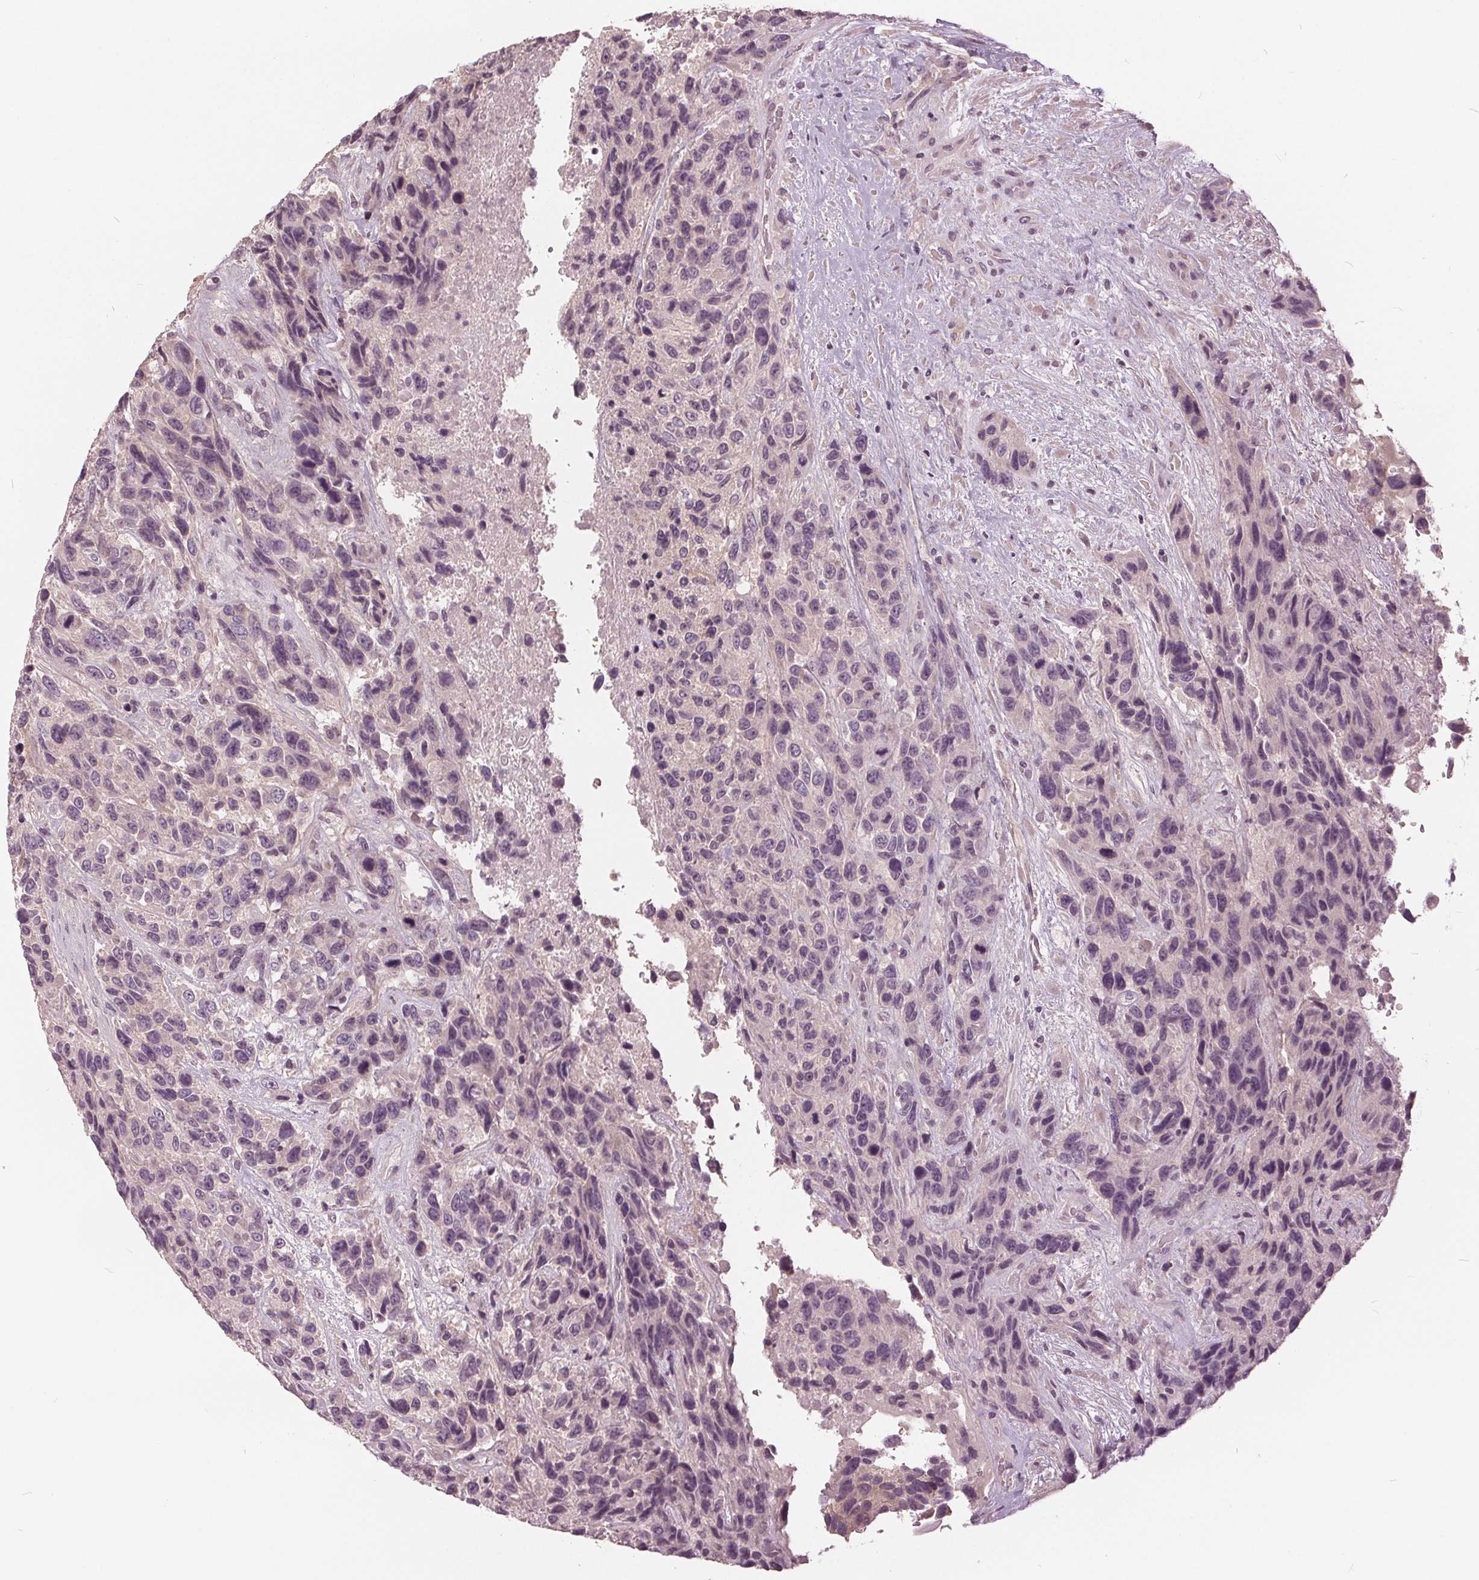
{"staining": {"intensity": "negative", "quantity": "none", "location": "none"}, "tissue": "urothelial cancer", "cell_type": "Tumor cells", "image_type": "cancer", "snomed": [{"axis": "morphology", "description": "Urothelial carcinoma, High grade"}, {"axis": "topography", "description": "Urinary bladder"}], "caption": "An immunohistochemistry photomicrograph of urothelial cancer is shown. There is no staining in tumor cells of urothelial cancer.", "gene": "KLK13", "patient": {"sex": "female", "age": 70}}